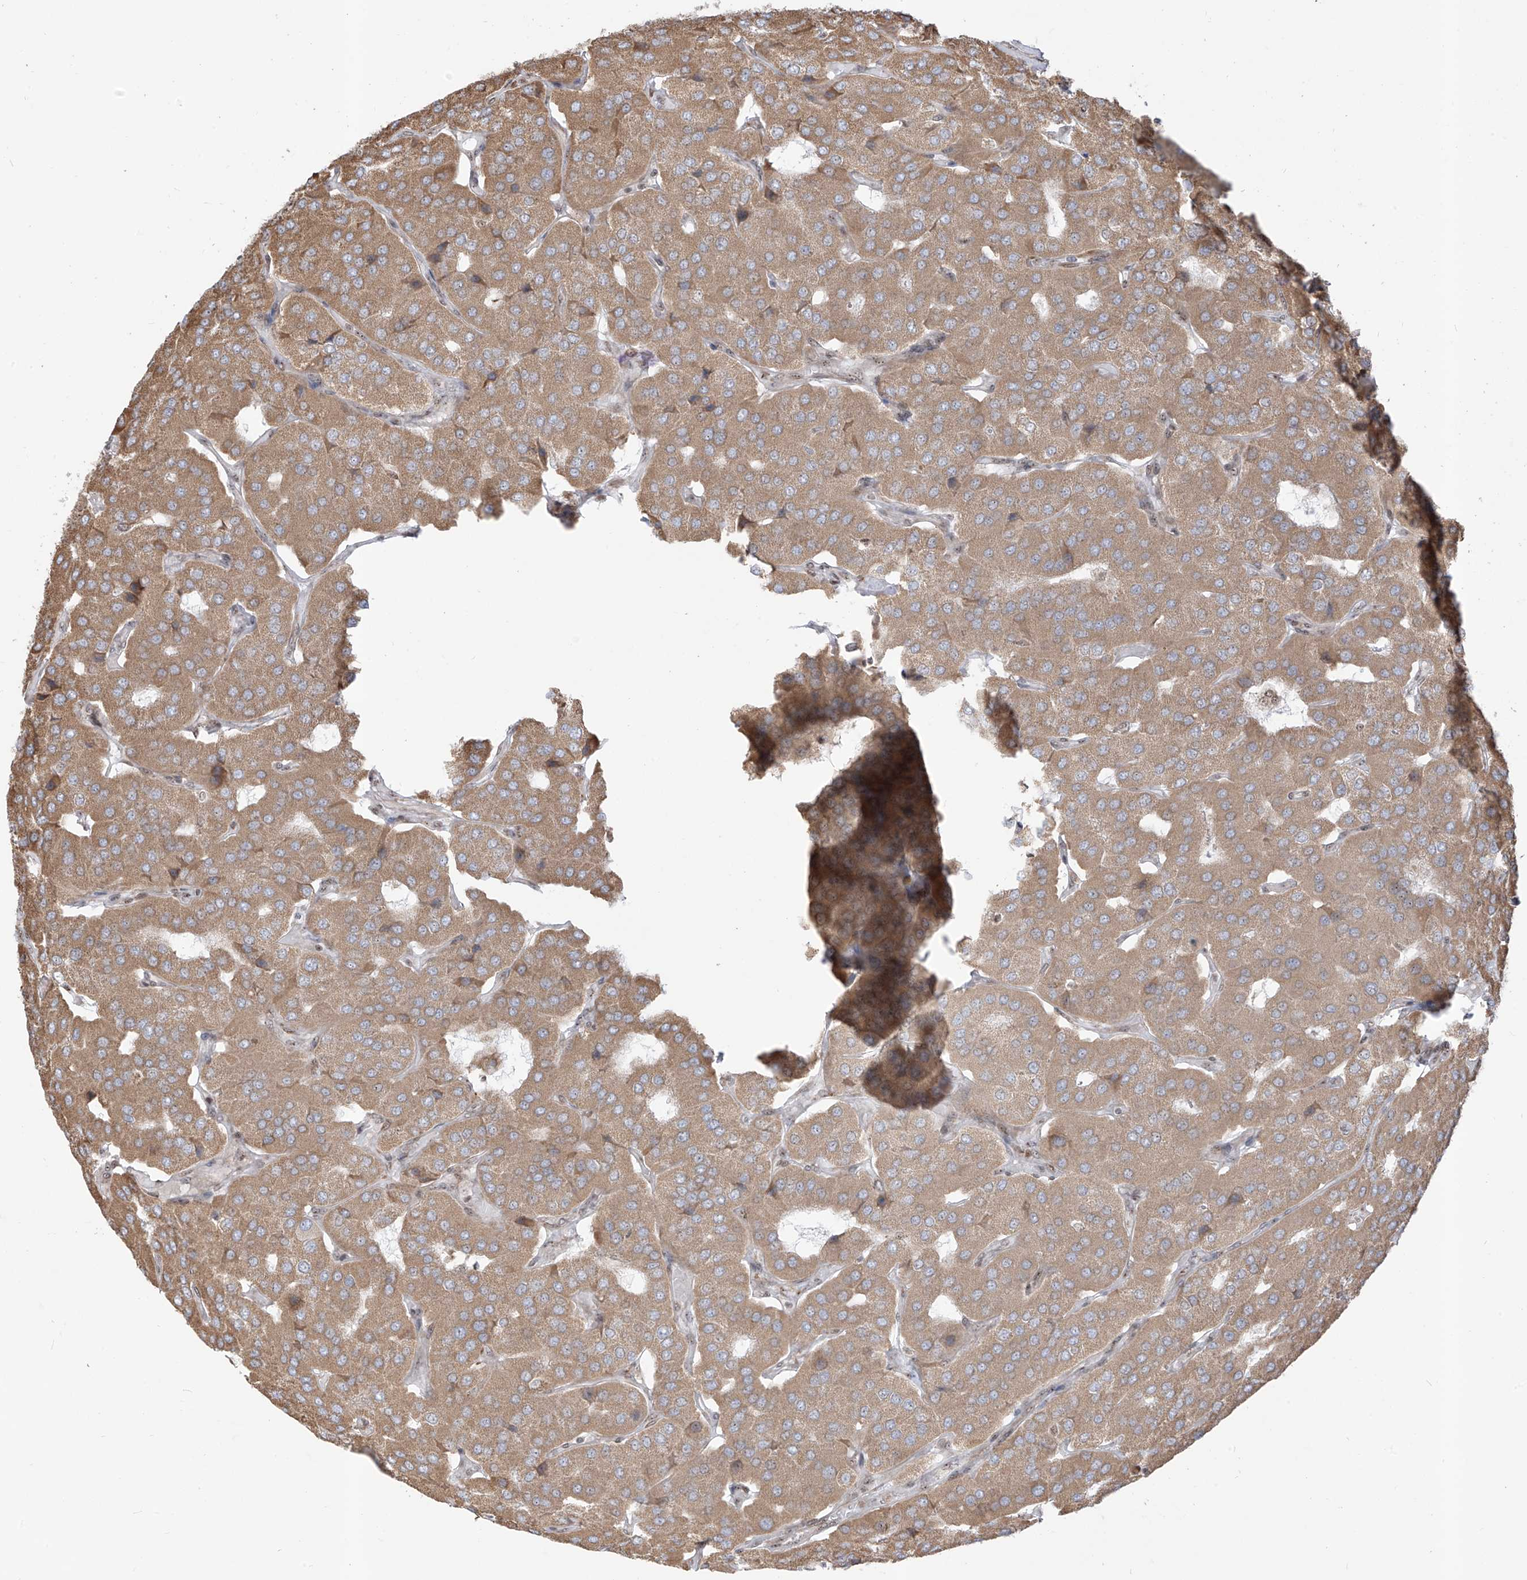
{"staining": {"intensity": "moderate", "quantity": ">75%", "location": "cytoplasmic/membranous"}, "tissue": "parathyroid gland", "cell_type": "Glandular cells", "image_type": "normal", "snomed": [{"axis": "morphology", "description": "Normal tissue, NOS"}, {"axis": "morphology", "description": "Adenoma, NOS"}, {"axis": "topography", "description": "Parathyroid gland"}], "caption": "Immunohistochemistry (IHC) micrograph of benign parathyroid gland stained for a protein (brown), which demonstrates medium levels of moderate cytoplasmic/membranous staining in approximately >75% of glandular cells.", "gene": "ZBTB8A", "patient": {"sex": "female", "age": 86}}